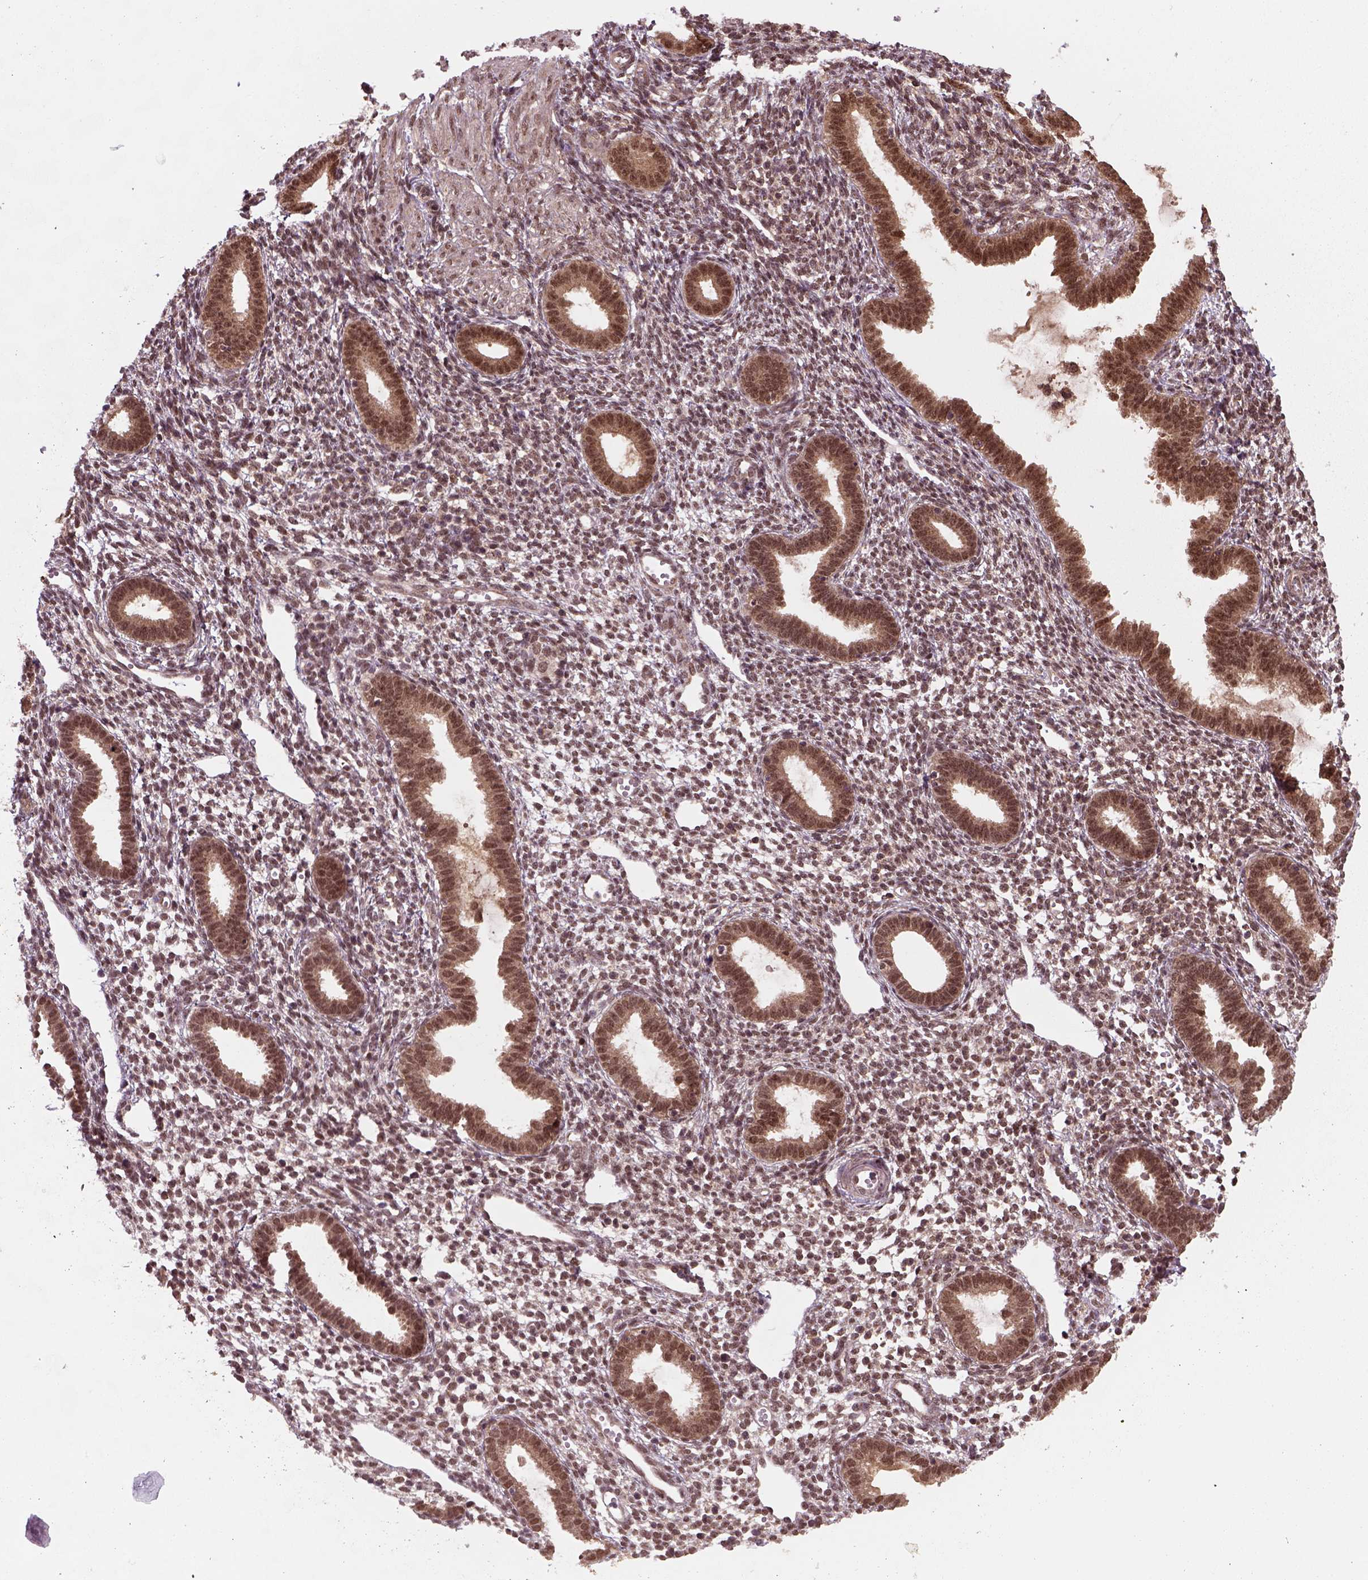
{"staining": {"intensity": "moderate", "quantity": ">75%", "location": "cytoplasmic/membranous,nuclear"}, "tissue": "endometrium", "cell_type": "Cells in endometrial stroma", "image_type": "normal", "snomed": [{"axis": "morphology", "description": "Normal tissue, NOS"}, {"axis": "topography", "description": "Endometrium"}], "caption": "DAB (3,3'-diaminobenzidine) immunohistochemical staining of unremarkable human endometrium reveals moderate cytoplasmic/membranous,nuclear protein staining in approximately >75% of cells in endometrial stroma.", "gene": "NUDT9", "patient": {"sex": "female", "age": 36}}